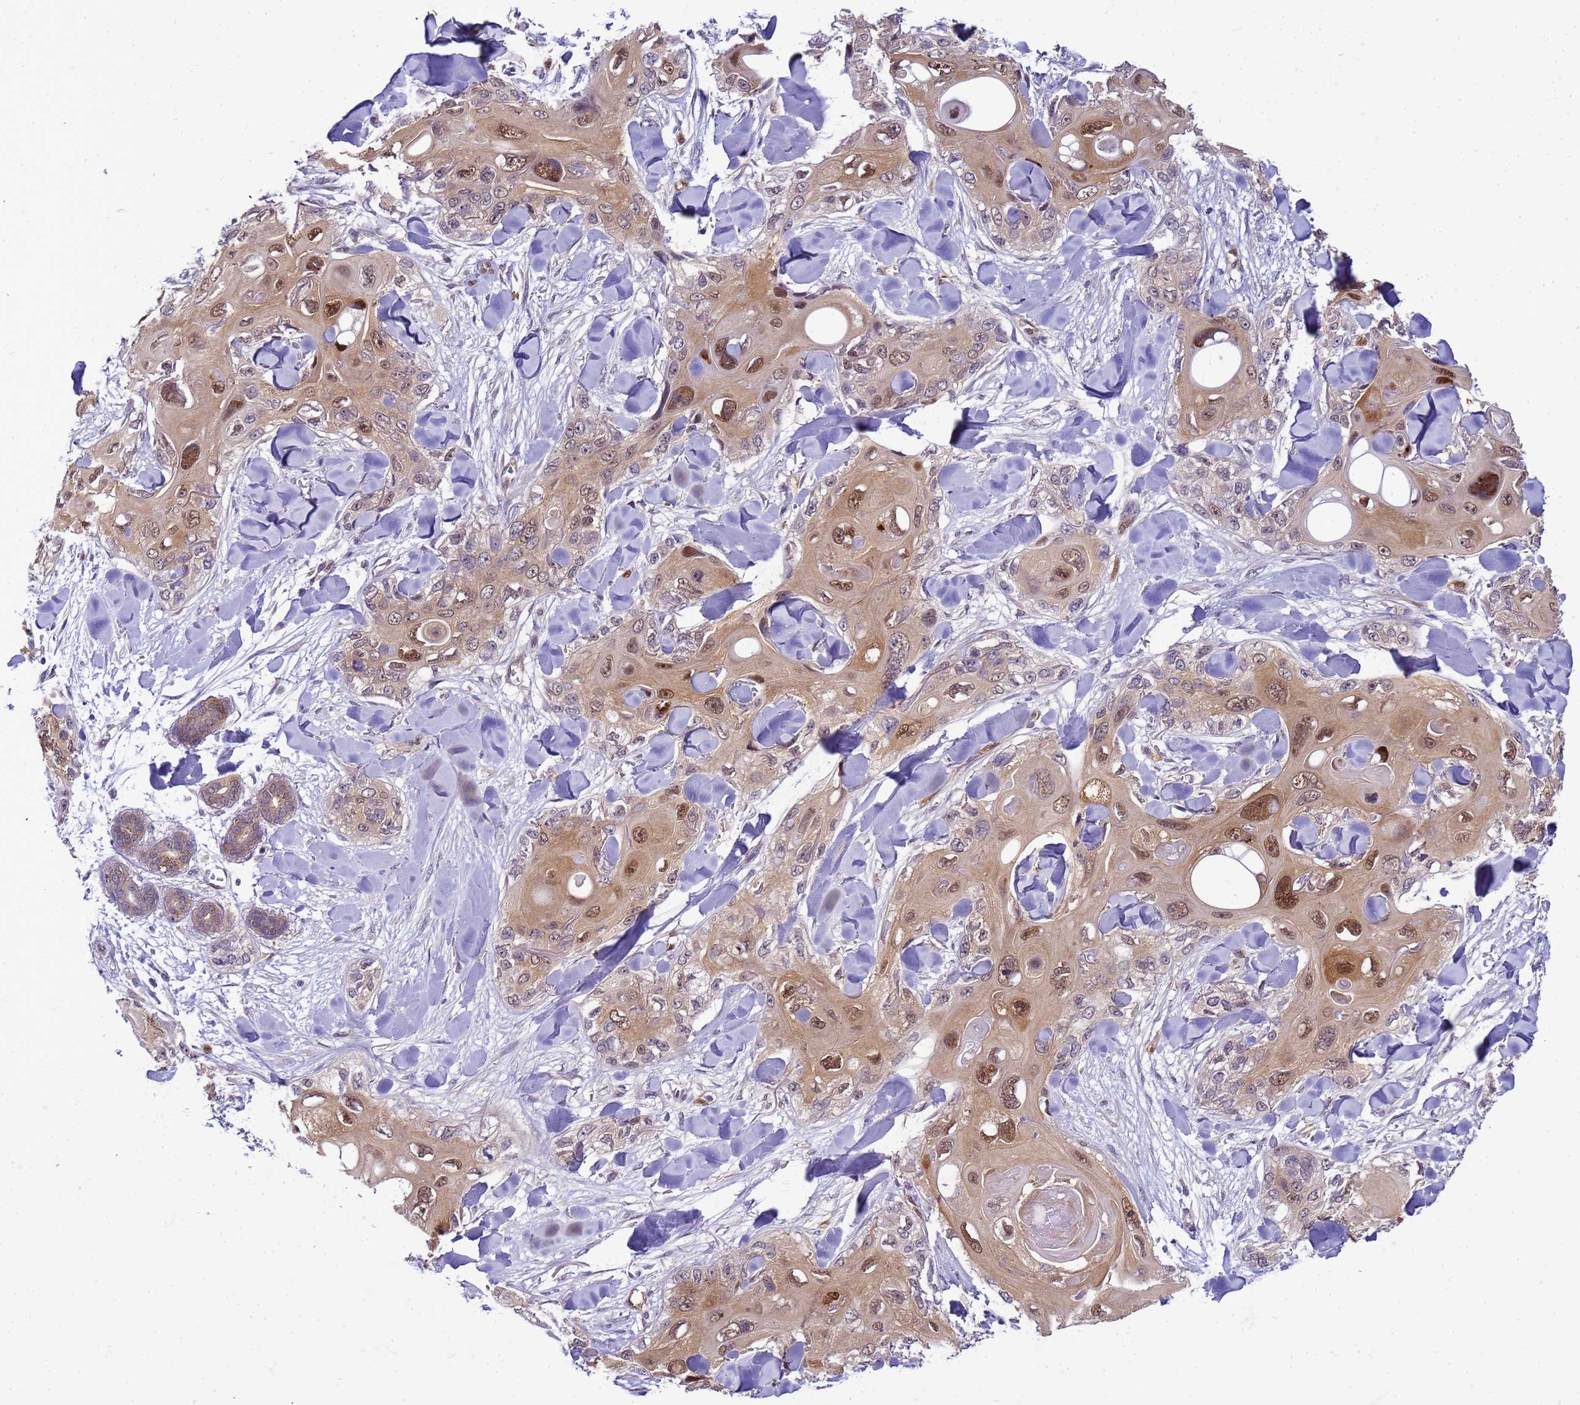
{"staining": {"intensity": "moderate", "quantity": ">75%", "location": "cytoplasmic/membranous,nuclear"}, "tissue": "skin cancer", "cell_type": "Tumor cells", "image_type": "cancer", "snomed": [{"axis": "morphology", "description": "Normal tissue, NOS"}, {"axis": "morphology", "description": "Squamous cell carcinoma, NOS"}, {"axis": "topography", "description": "Skin"}], "caption": "Tumor cells display medium levels of moderate cytoplasmic/membranous and nuclear expression in about >75% of cells in skin cancer.", "gene": "DDI2", "patient": {"sex": "male", "age": 72}}